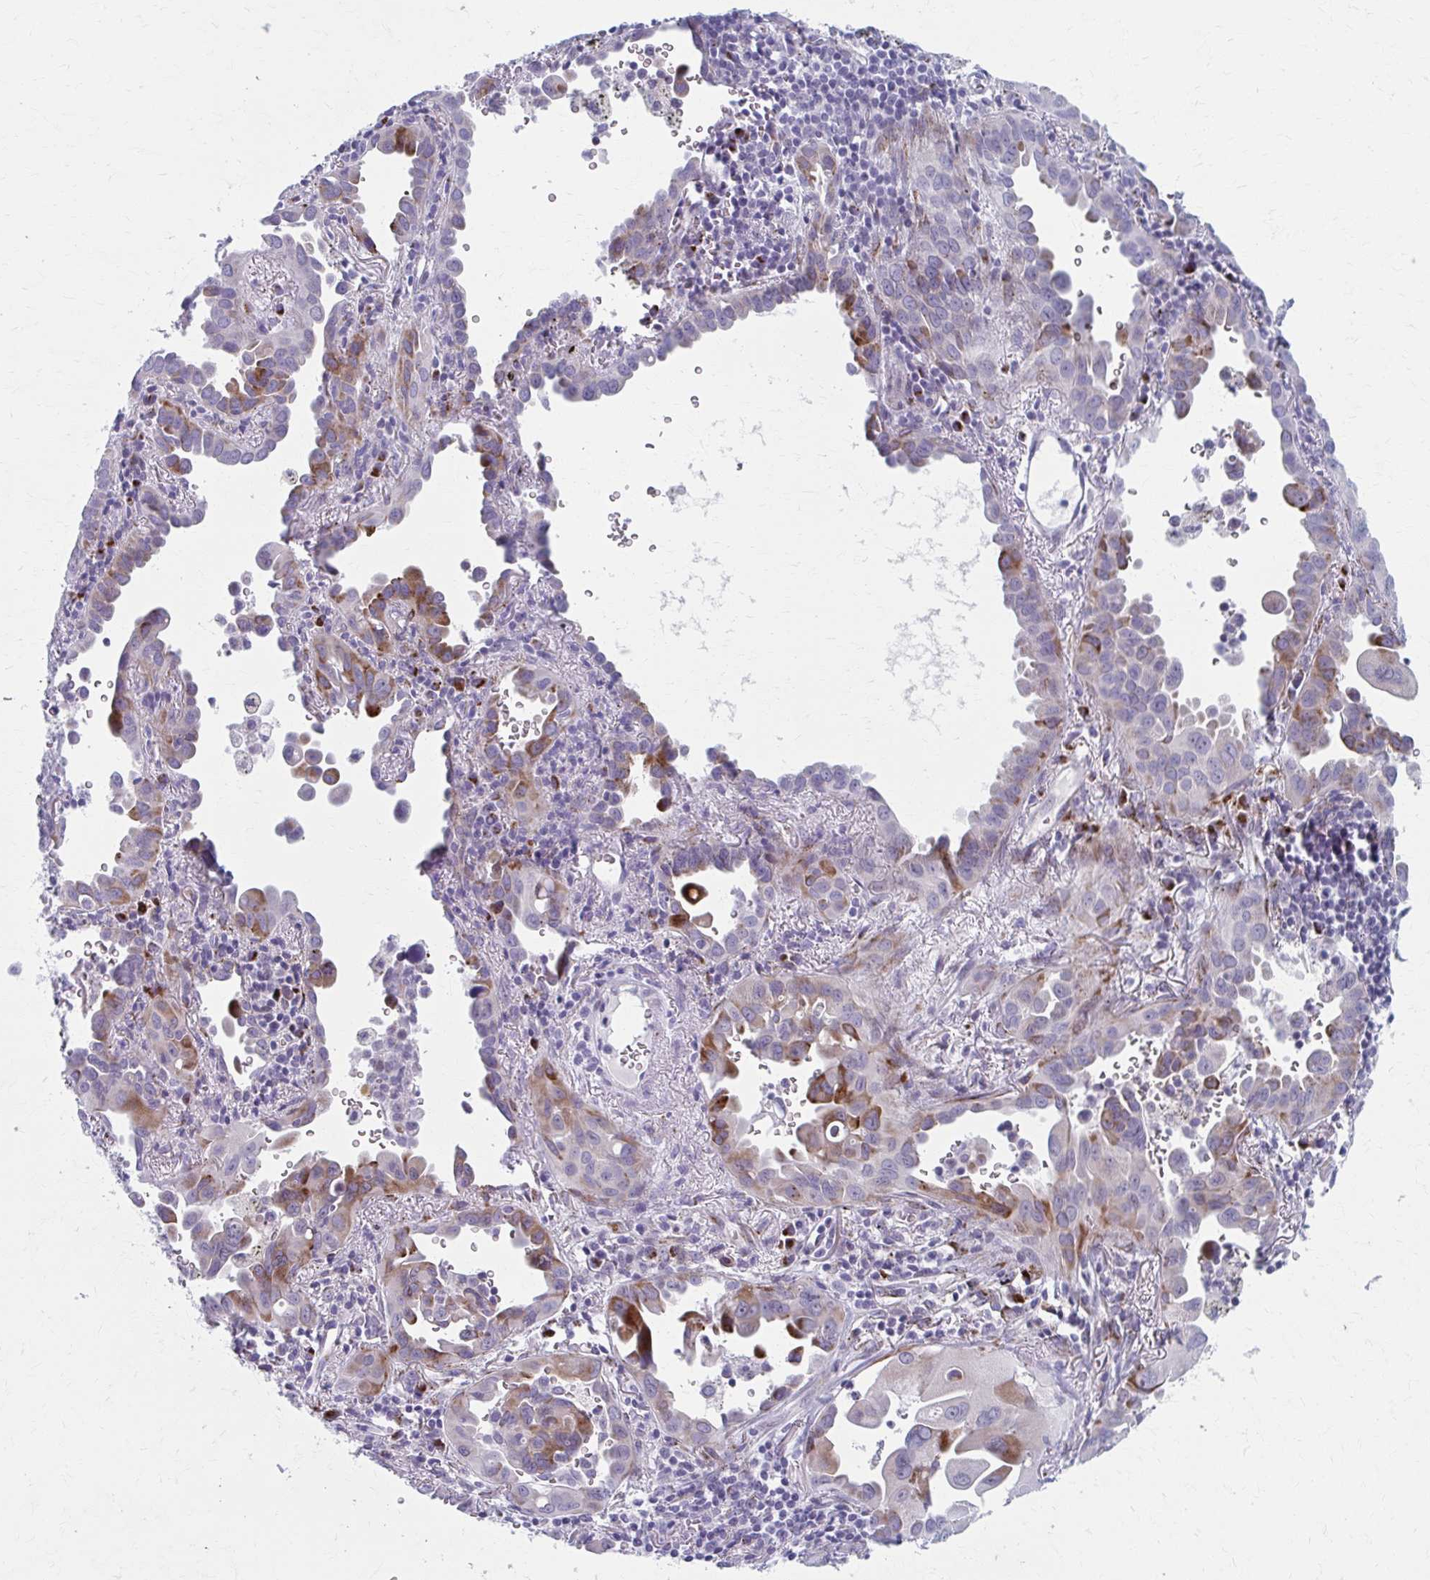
{"staining": {"intensity": "moderate", "quantity": "25%-75%", "location": "cytoplasmic/membranous"}, "tissue": "lung cancer", "cell_type": "Tumor cells", "image_type": "cancer", "snomed": [{"axis": "morphology", "description": "Adenocarcinoma, NOS"}, {"axis": "topography", "description": "Lung"}], "caption": "Tumor cells demonstrate medium levels of moderate cytoplasmic/membranous staining in about 25%-75% of cells in human lung adenocarcinoma. Nuclei are stained in blue.", "gene": "OLFM2", "patient": {"sex": "male", "age": 68}}